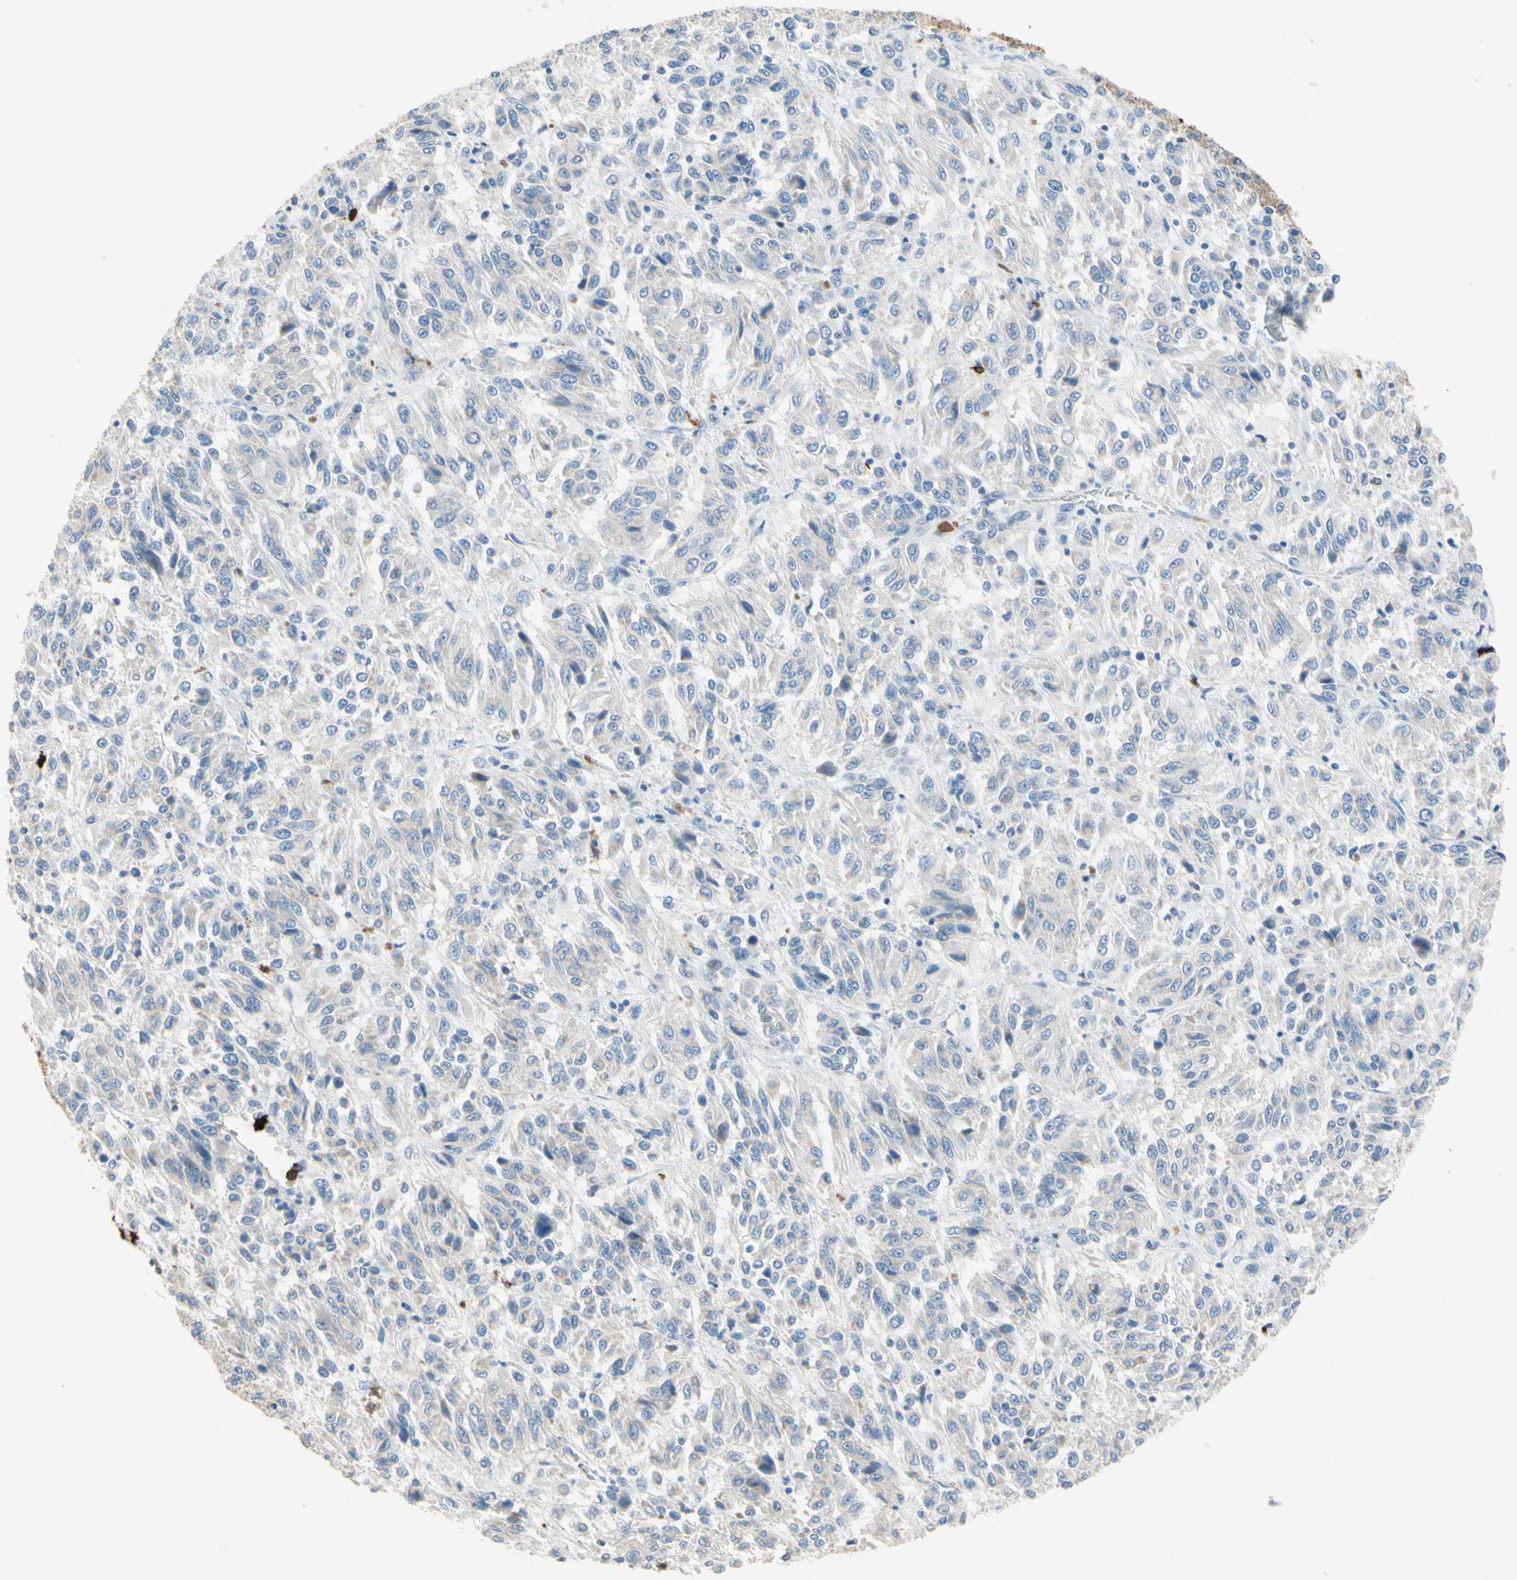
{"staining": {"intensity": "negative", "quantity": "none", "location": "none"}, "tissue": "melanoma", "cell_type": "Tumor cells", "image_type": "cancer", "snomed": [{"axis": "morphology", "description": "Malignant melanoma, Metastatic site"}, {"axis": "topography", "description": "Lung"}], "caption": "Human melanoma stained for a protein using immunohistochemistry (IHC) exhibits no staining in tumor cells.", "gene": "NFKBIZ", "patient": {"sex": "male", "age": 64}}